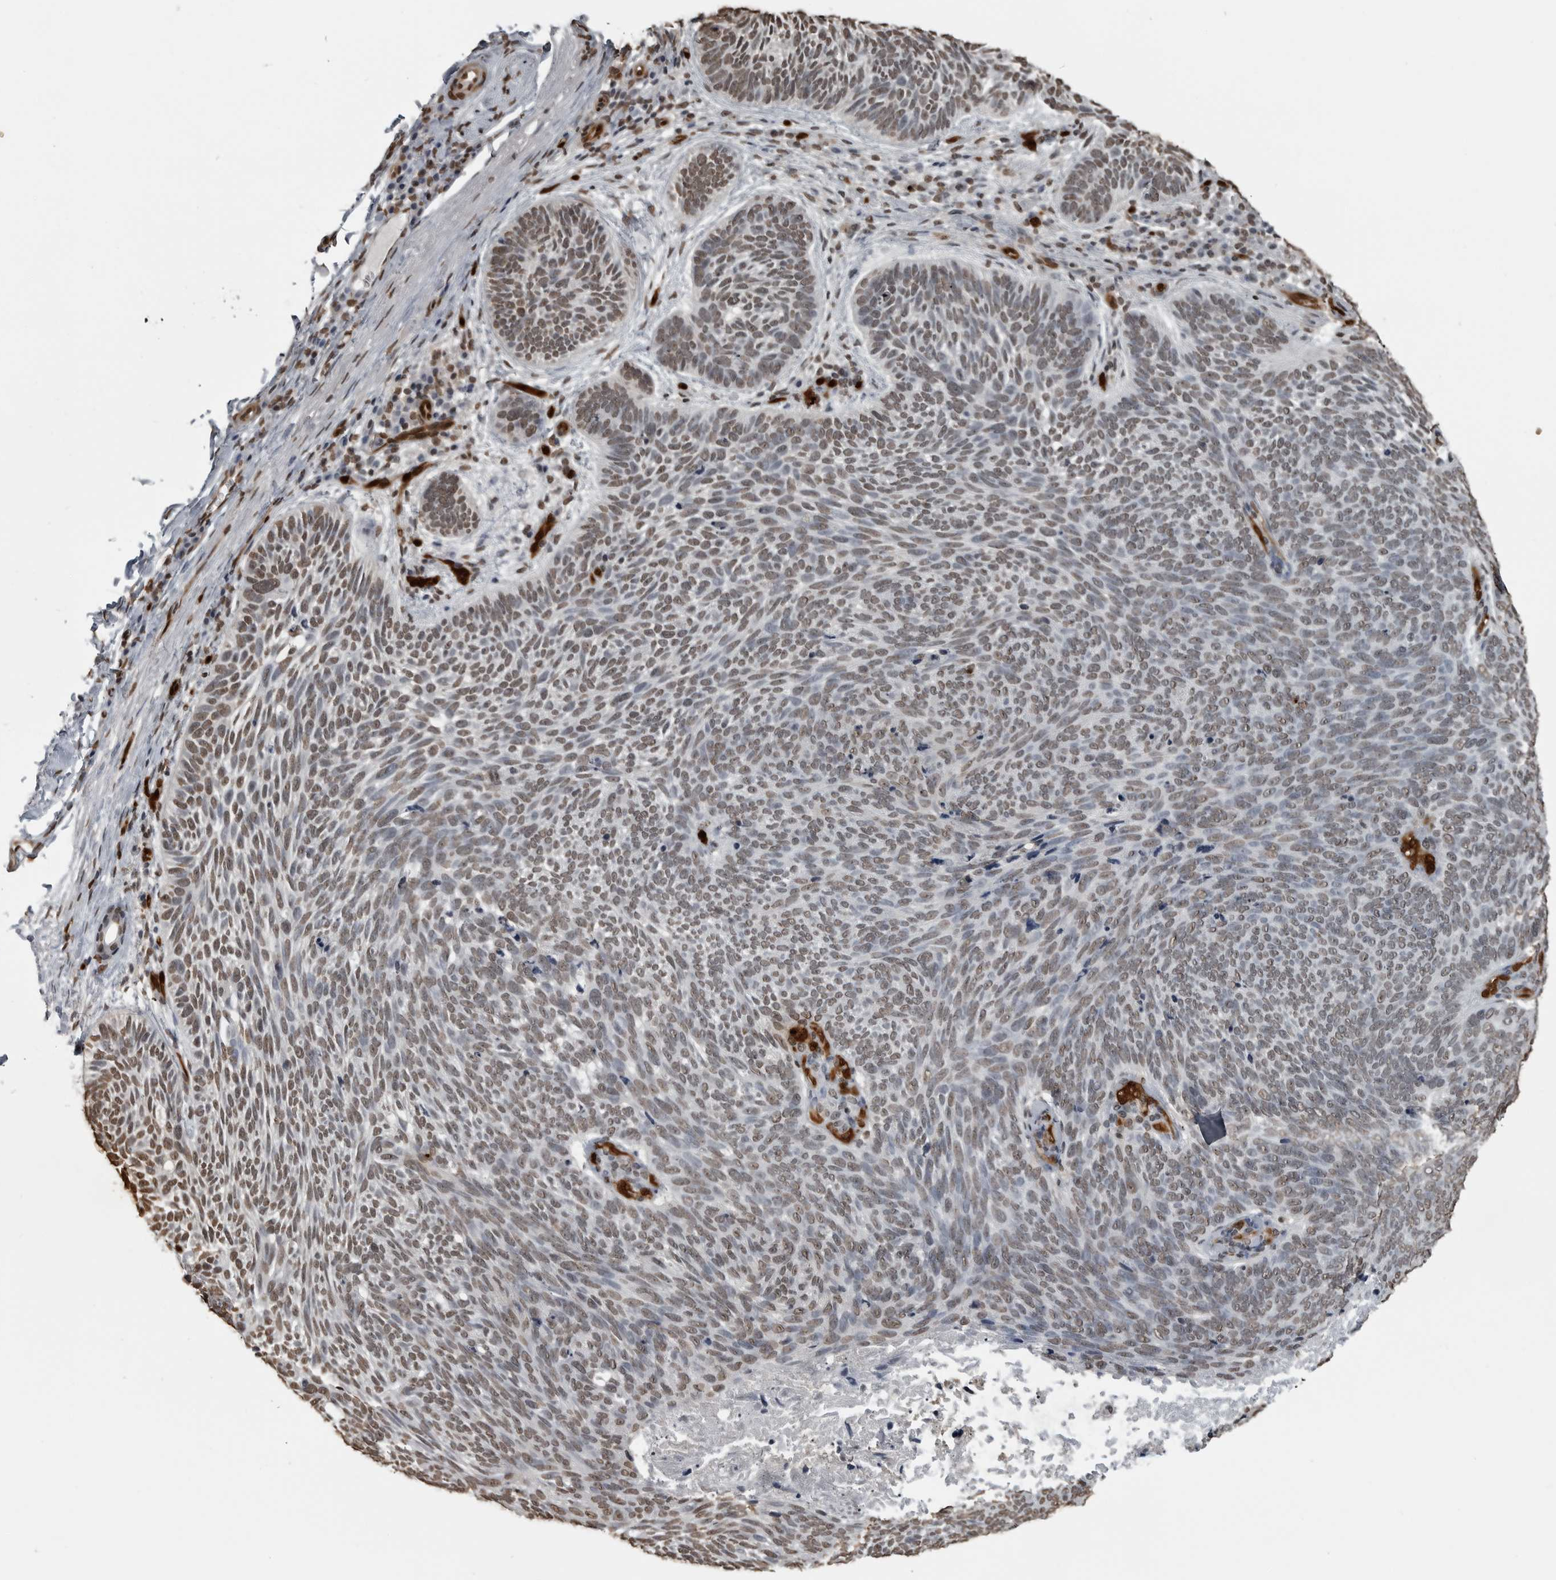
{"staining": {"intensity": "weak", "quantity": ">75%", "location": "nuclear"}, "tissue": "skin cancer", "cell_type": "Tumor cells", "image_type": "cancer", "snomed": [{"axis": "morphology", "description": "Basal cell carcinoma"}, {"axis": "topography", "description": "Skin"}], "caption": "Immunohistochemical staining of skin basal cell carcinoma shows low levels of weak nuclear expression in approximately >75% of tumor cells.", "gene": "SMAD2", "patient": {"sex": "female", "age": 85}}